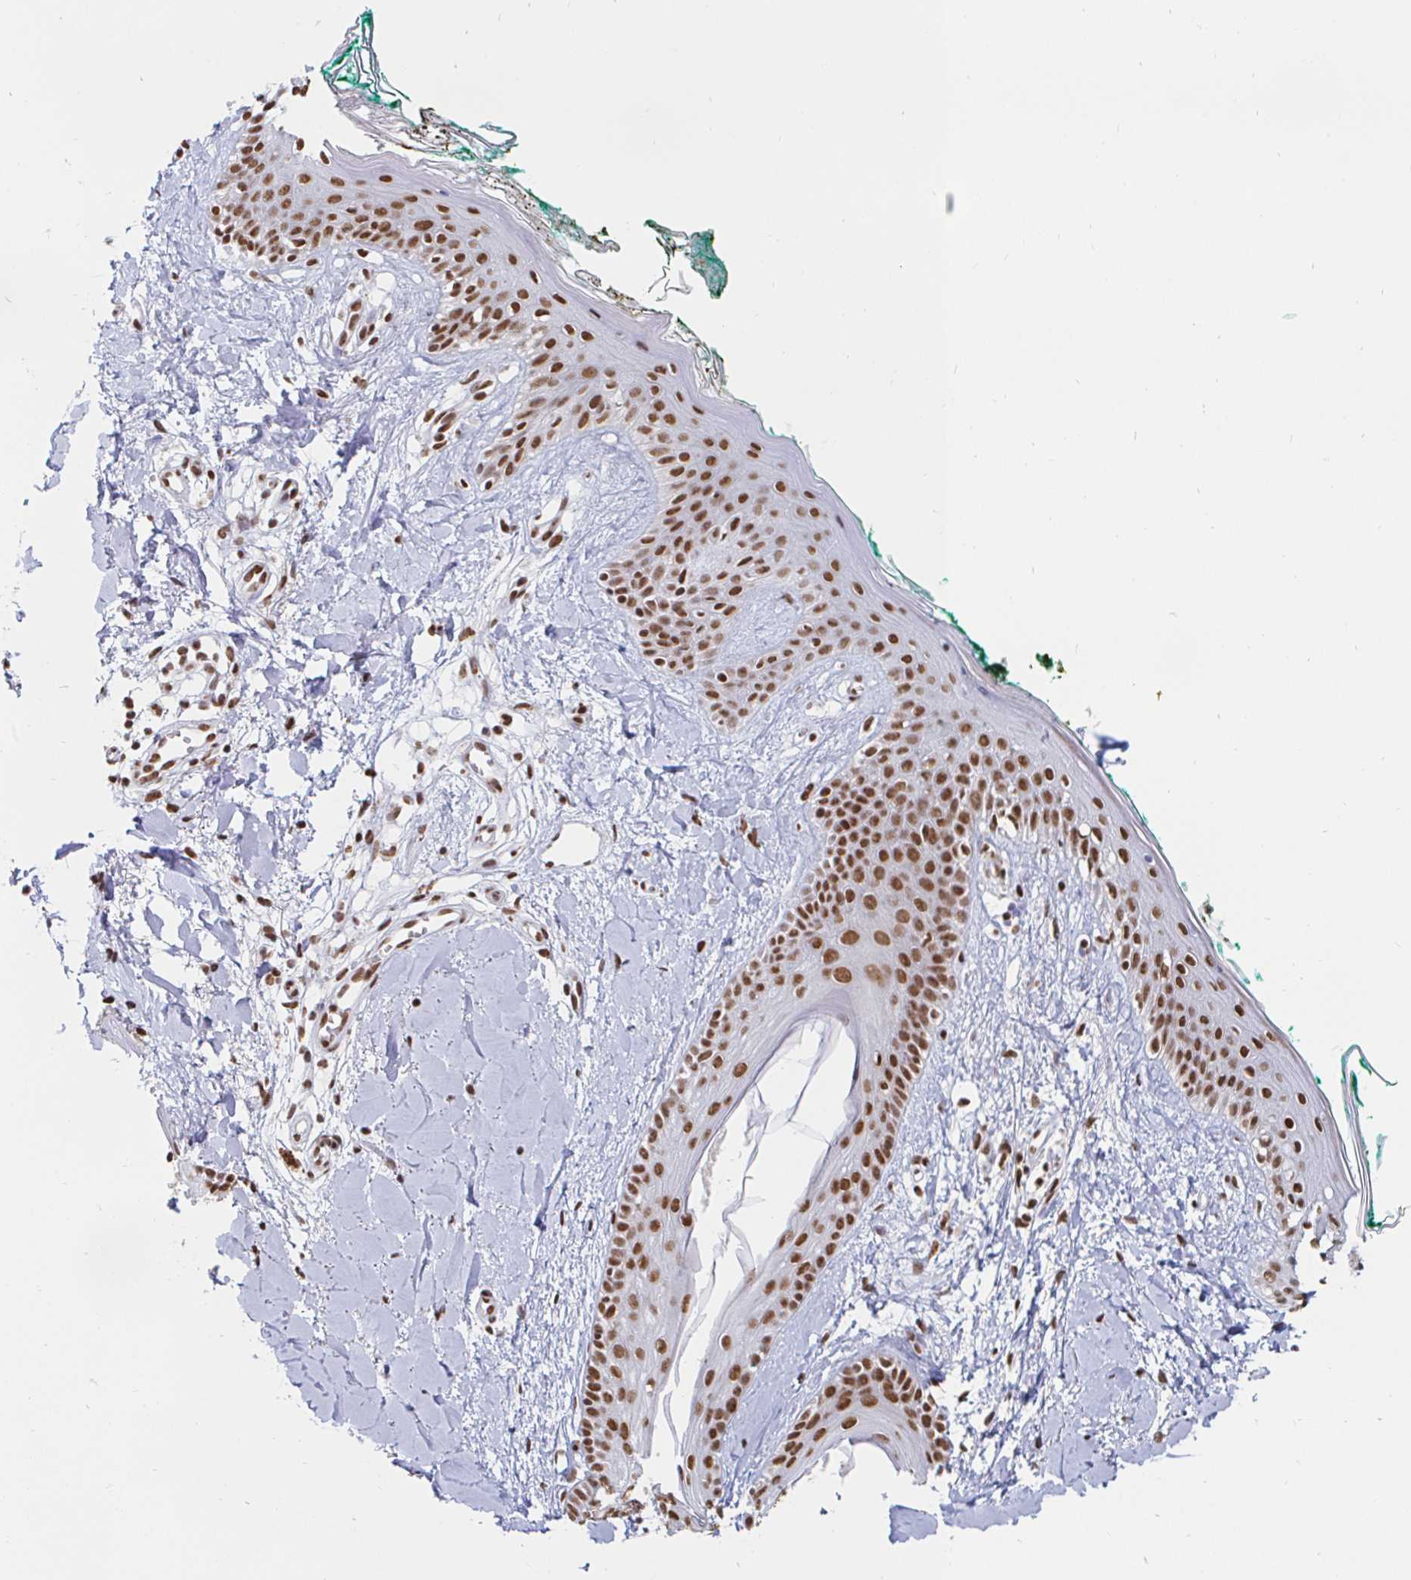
{"staining": {"intensity": "strong", "quantity": ">75%", "location": "nuclear"}, "tissue": "skin", "cell_type": "Fibroblasts", "image_type": "normal", "snomed": [{"axis": "morphology", "description": "Normal tissue, NOS"}, {"axis": "topography", "description": "Skin"}], "caption": "Unremarkable skin displays strong nuclear positivity in about >75% of fibroblasts, visualized by immunohistochemistry. (Stains: DAB in brown, nuclei in blue, Microscopy: brightfield microscopy at high magnification).", "gene": "RBMXL1", "patient": {"sex": "female", "age": 34}}